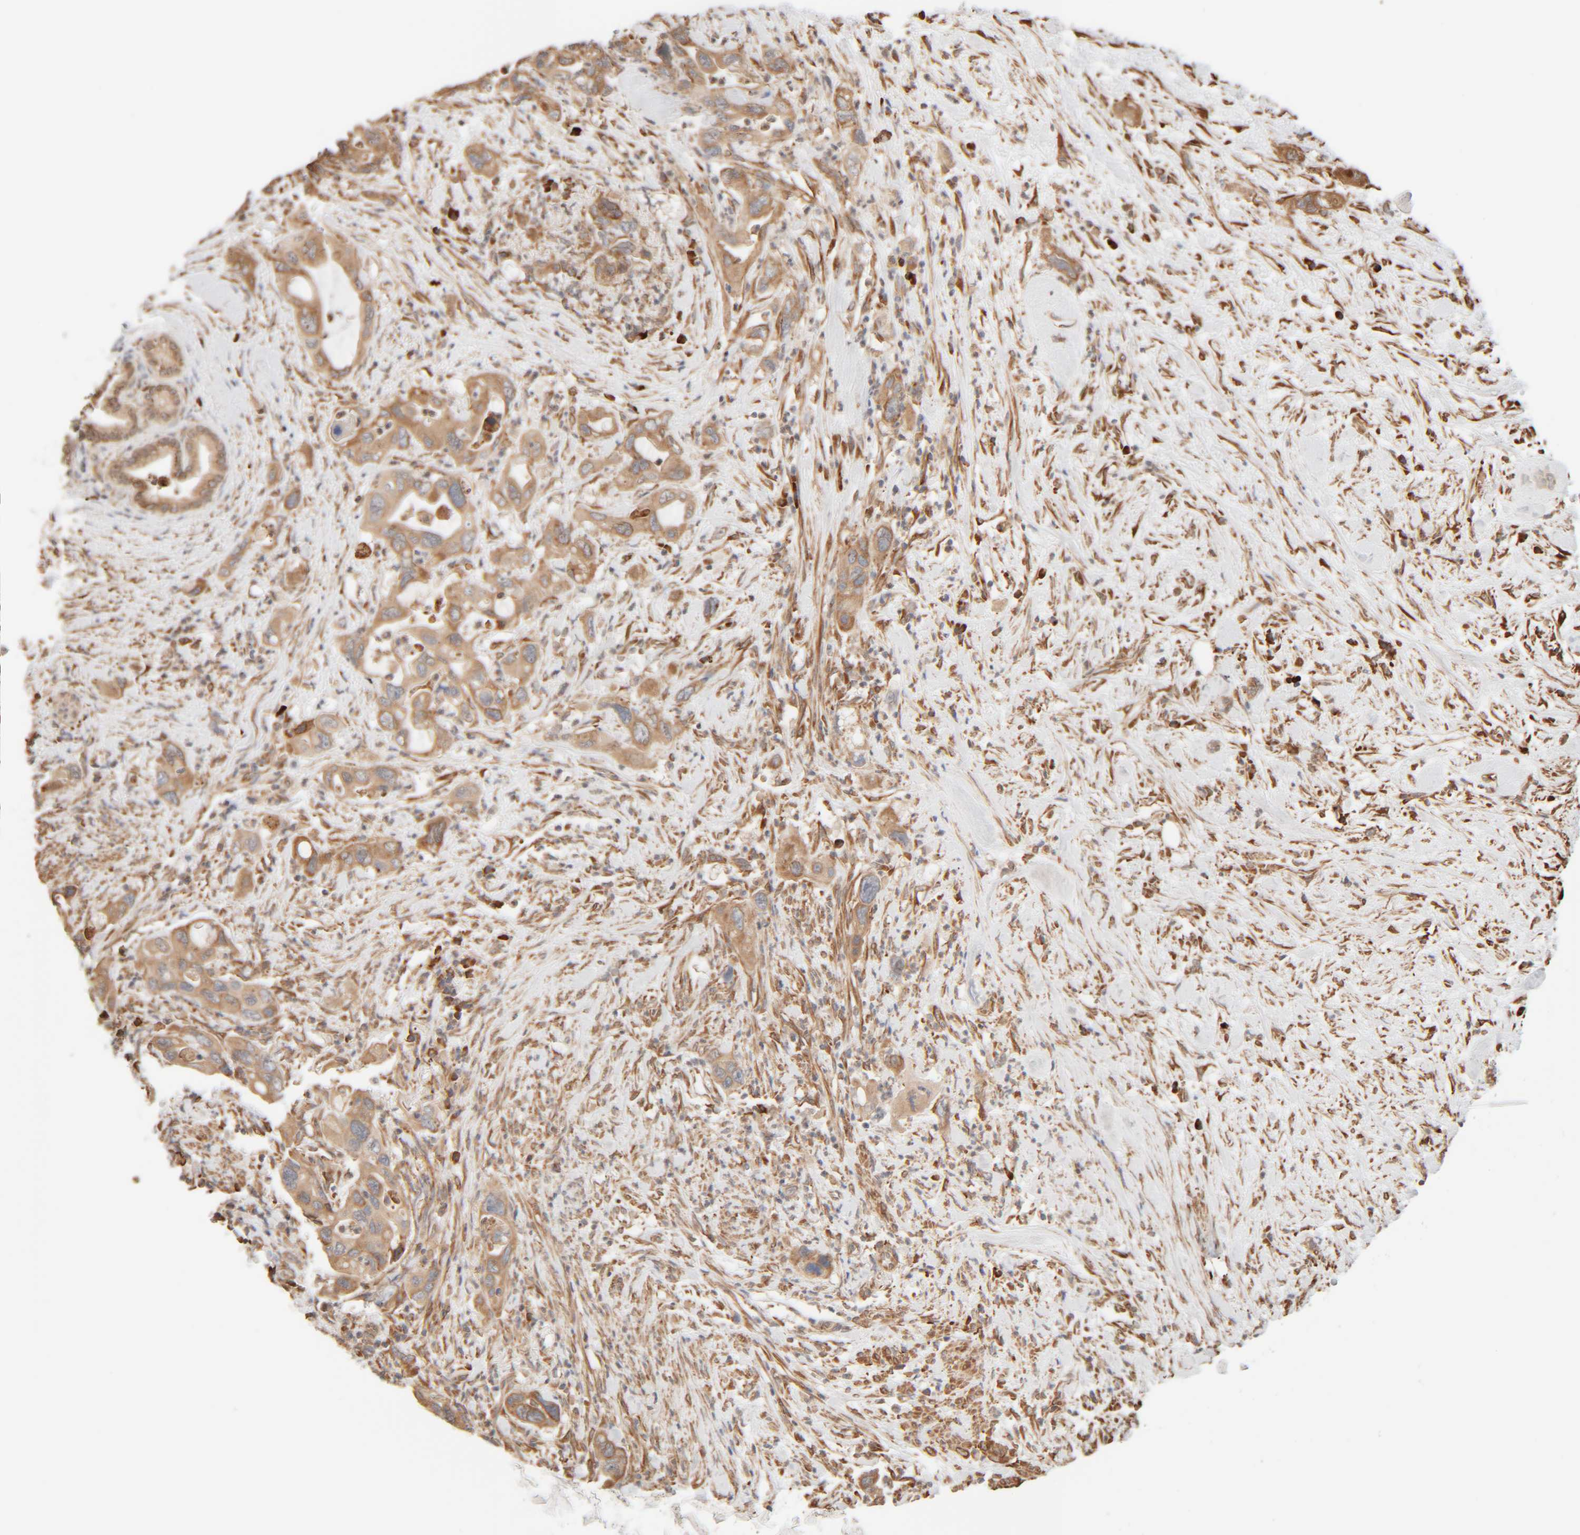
{"staining": {"intensity": "moderate", "quantity": ">75%", "location": "cytoplasmic/membranous"}, "tissue": "pancreatic cancer", "cell_type": "Tumor cells", "image_type": "cancer", "snomed": [{"axis": "morphology", "description": "Adenocarcinoma, NOS"}, {"axis": "topography", "description": "Pancreas"}], "caption": "DAB (3,3'-diaminobenzidine) immunohistochemical staining of human pancreatic cancer (adenocarcinoma) demonstrates moderate cytoplasmic/membranous protein staining in about >75% of tumor cells.", "gene": "INTS1", "patient": {"sex": "female", "age": 70}}